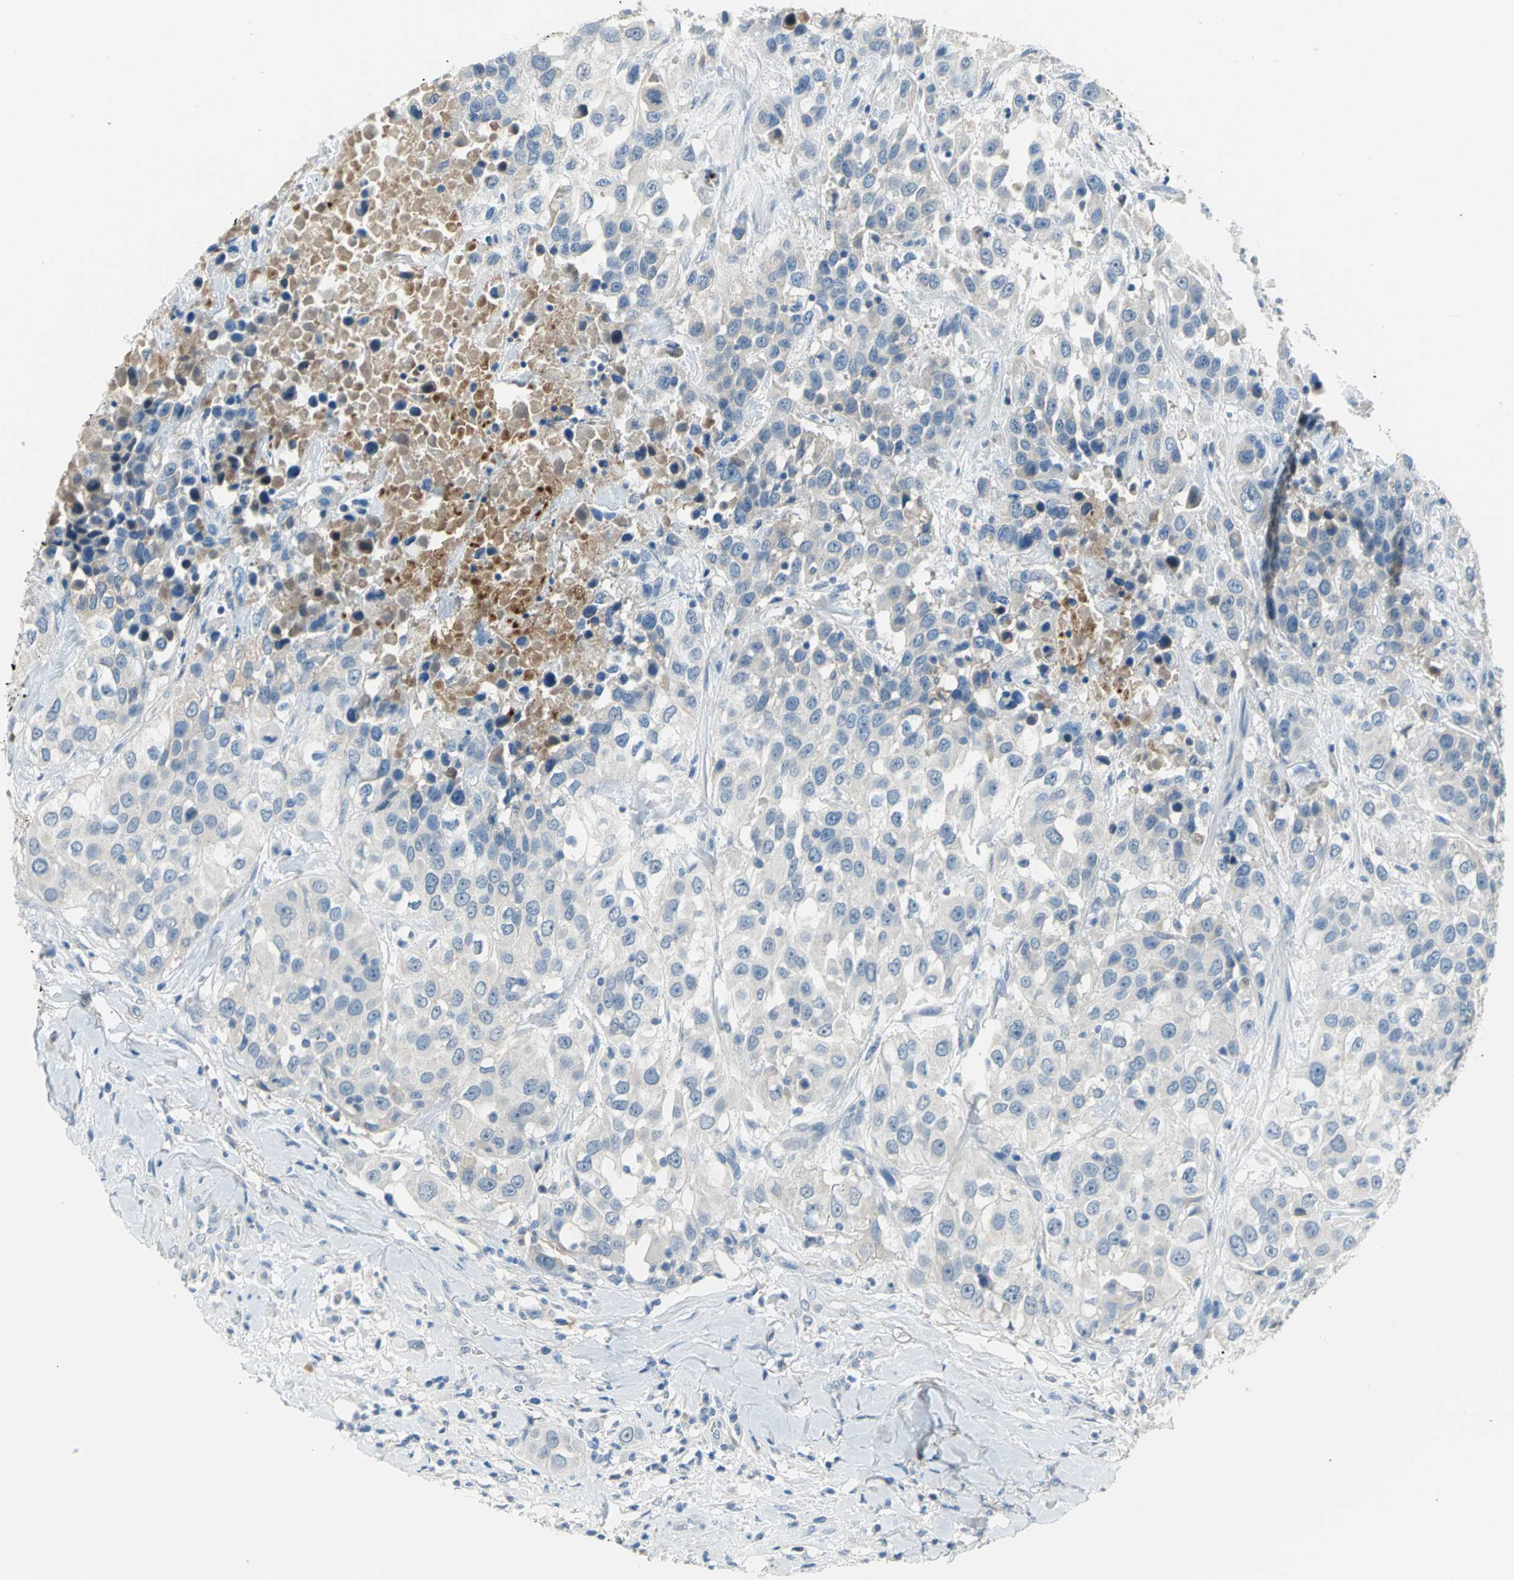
{"staining": {"intensity": "negative", "quantity": "none", "location": "none"}, "tissue": "urothelial cancer", "cell_type": "Tumor cells", "image_type": "cancer", "snomed": [{"axis": "morphology", "description": "Urothelial carcinoma, High grade"}, {"axis": "topography", "description": "Urinary bladder"}], "caption": "Immunohistochemistry of human high-grade urothelial carcinoma demonstrates no positivity in tumor cells.", "gene": "ZIC1", "patient": {"sex": "female", "age": 80}}